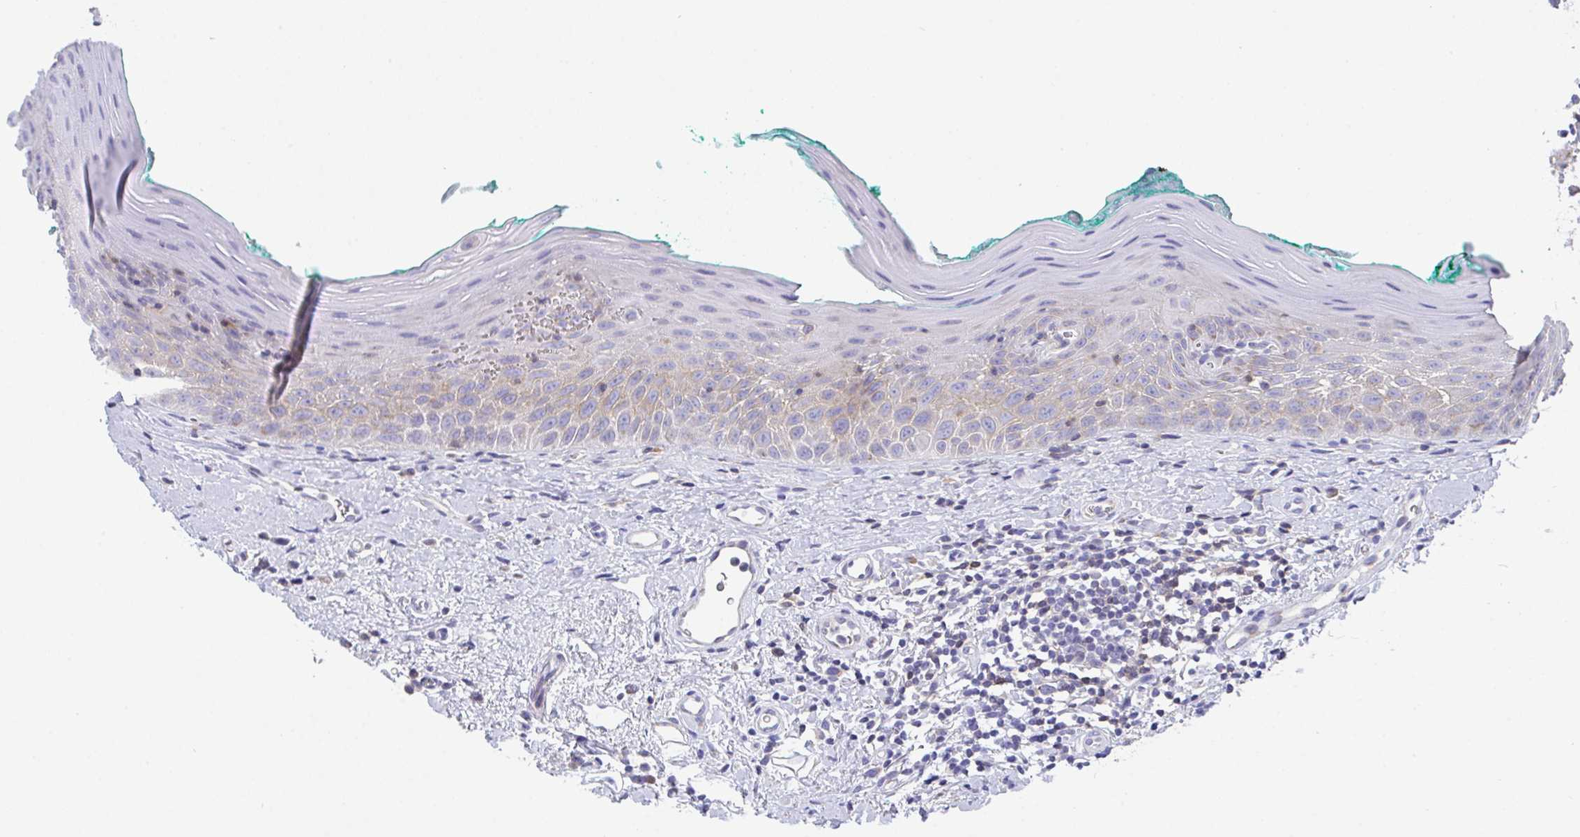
{"staining": {"intensity": "moderate", "quantity": "<25%", "location": "cytoplasmic/membranous"}, "tissue": "oral mucosa", "cell_type": "Squamous epithelial cells", "image_type": "normal", "snomed": [{"axis": "morphology", "description": "Normal tissue, NOS"}, {"axis": "topography", "description": "Oral tissue"}, {"axis": "topography", "description": "Tounge, NOS"}], "caption": "IHC image of benign human oral mucosa stained for a protein (brown), which shows low levels of moderate cytoplasmic/membranous staining in approximately <25% of squamous epithelial cells.", "gene": "MIA3", "patient": {"sex": "male", "age": 83}}